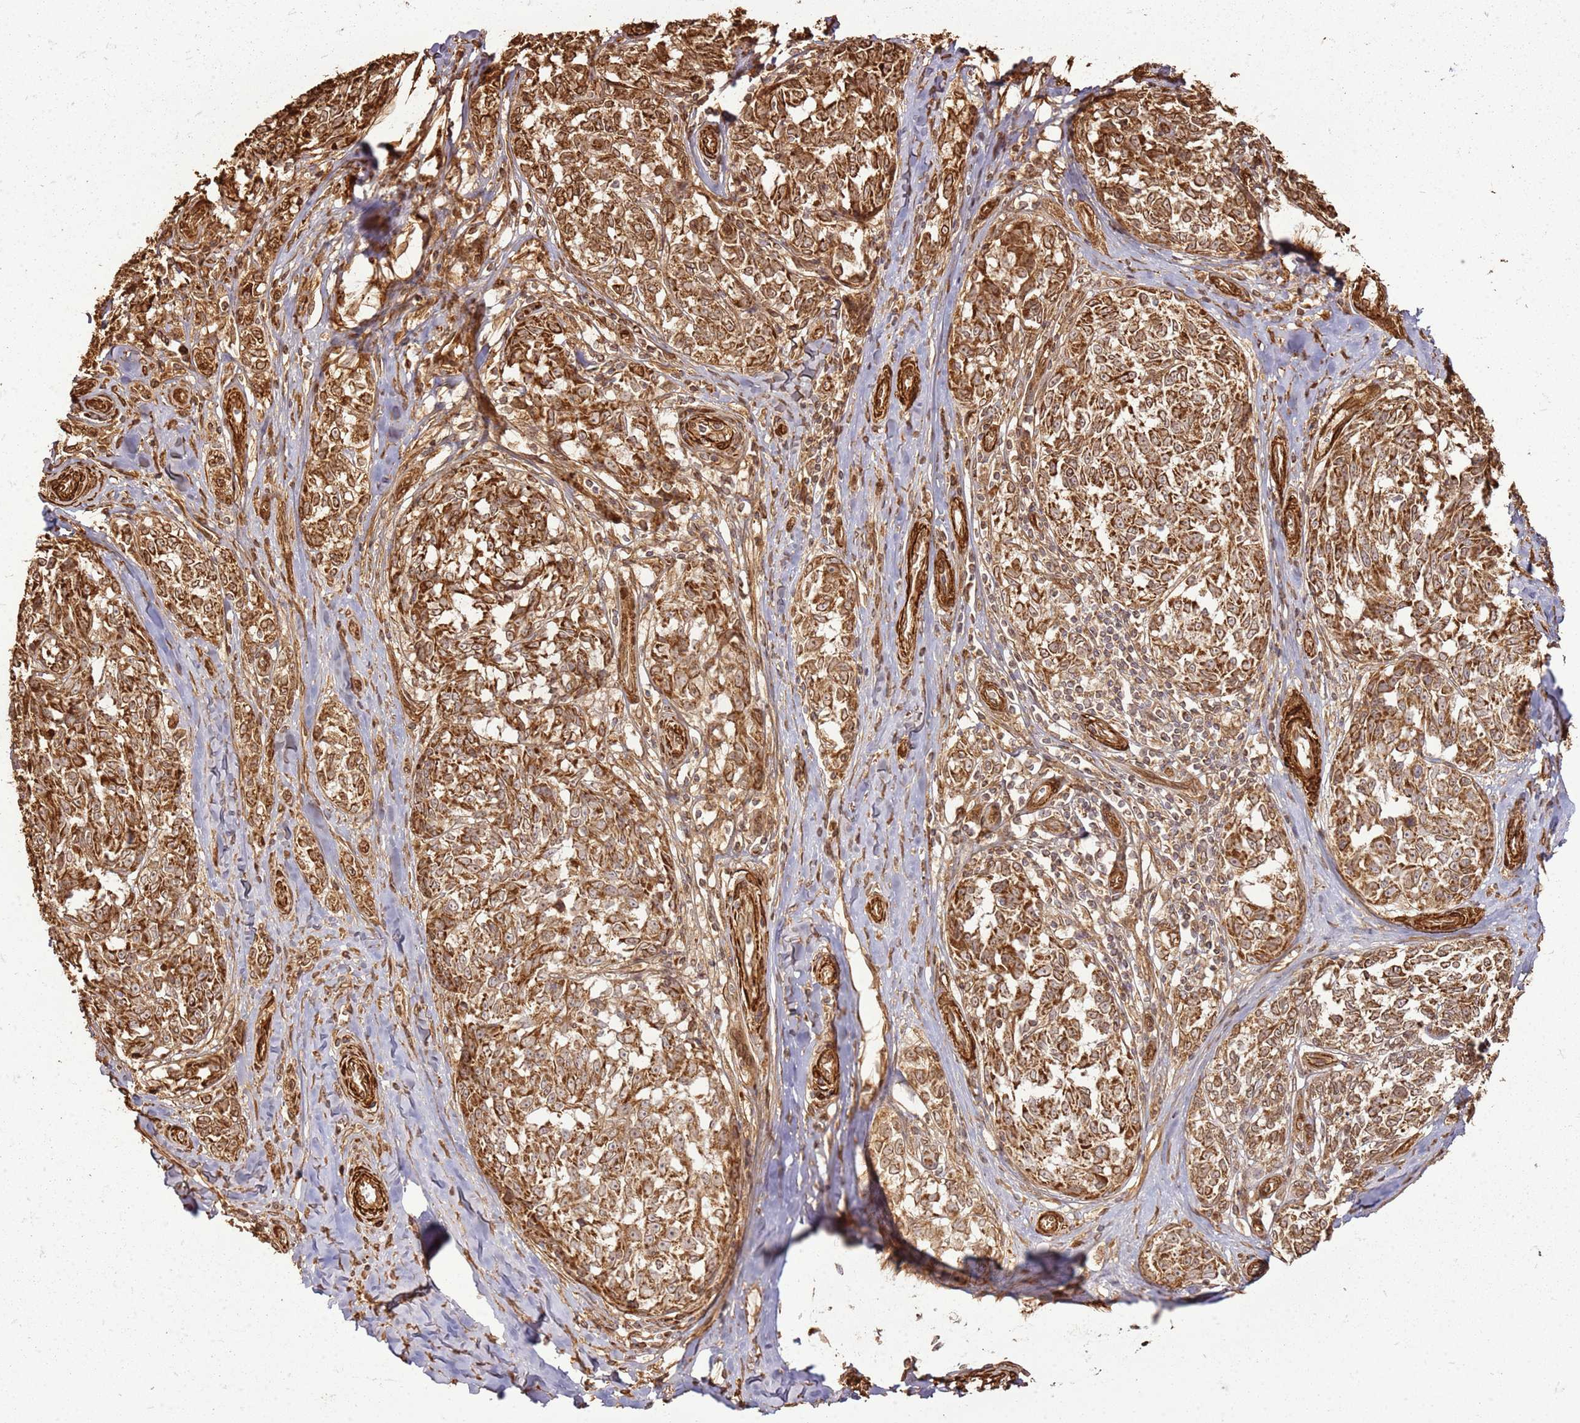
{"staining": {"intensity": "strong", "quantity": ">75%", "location": "cytoplasmic/membranous"}, "tissue": "melanoma", "cell_type": "Tumor cells", "image_type": "cancer", "snomed": [{"axis": "morphology", "description": "Normal tissue, NOS"}, {"axis": "morphology", "description": "Malignant melanoma, NOS"}, {"axis": "topography", "description": "Skin"}], "caption": "Strong cytoplasmic/membranous expression for a protein is appreciated in about >75% of tumor cells of malignant melanoma using IHC.", "gene": "DDX59", "patient": {"sex": "female", "age": 64}}